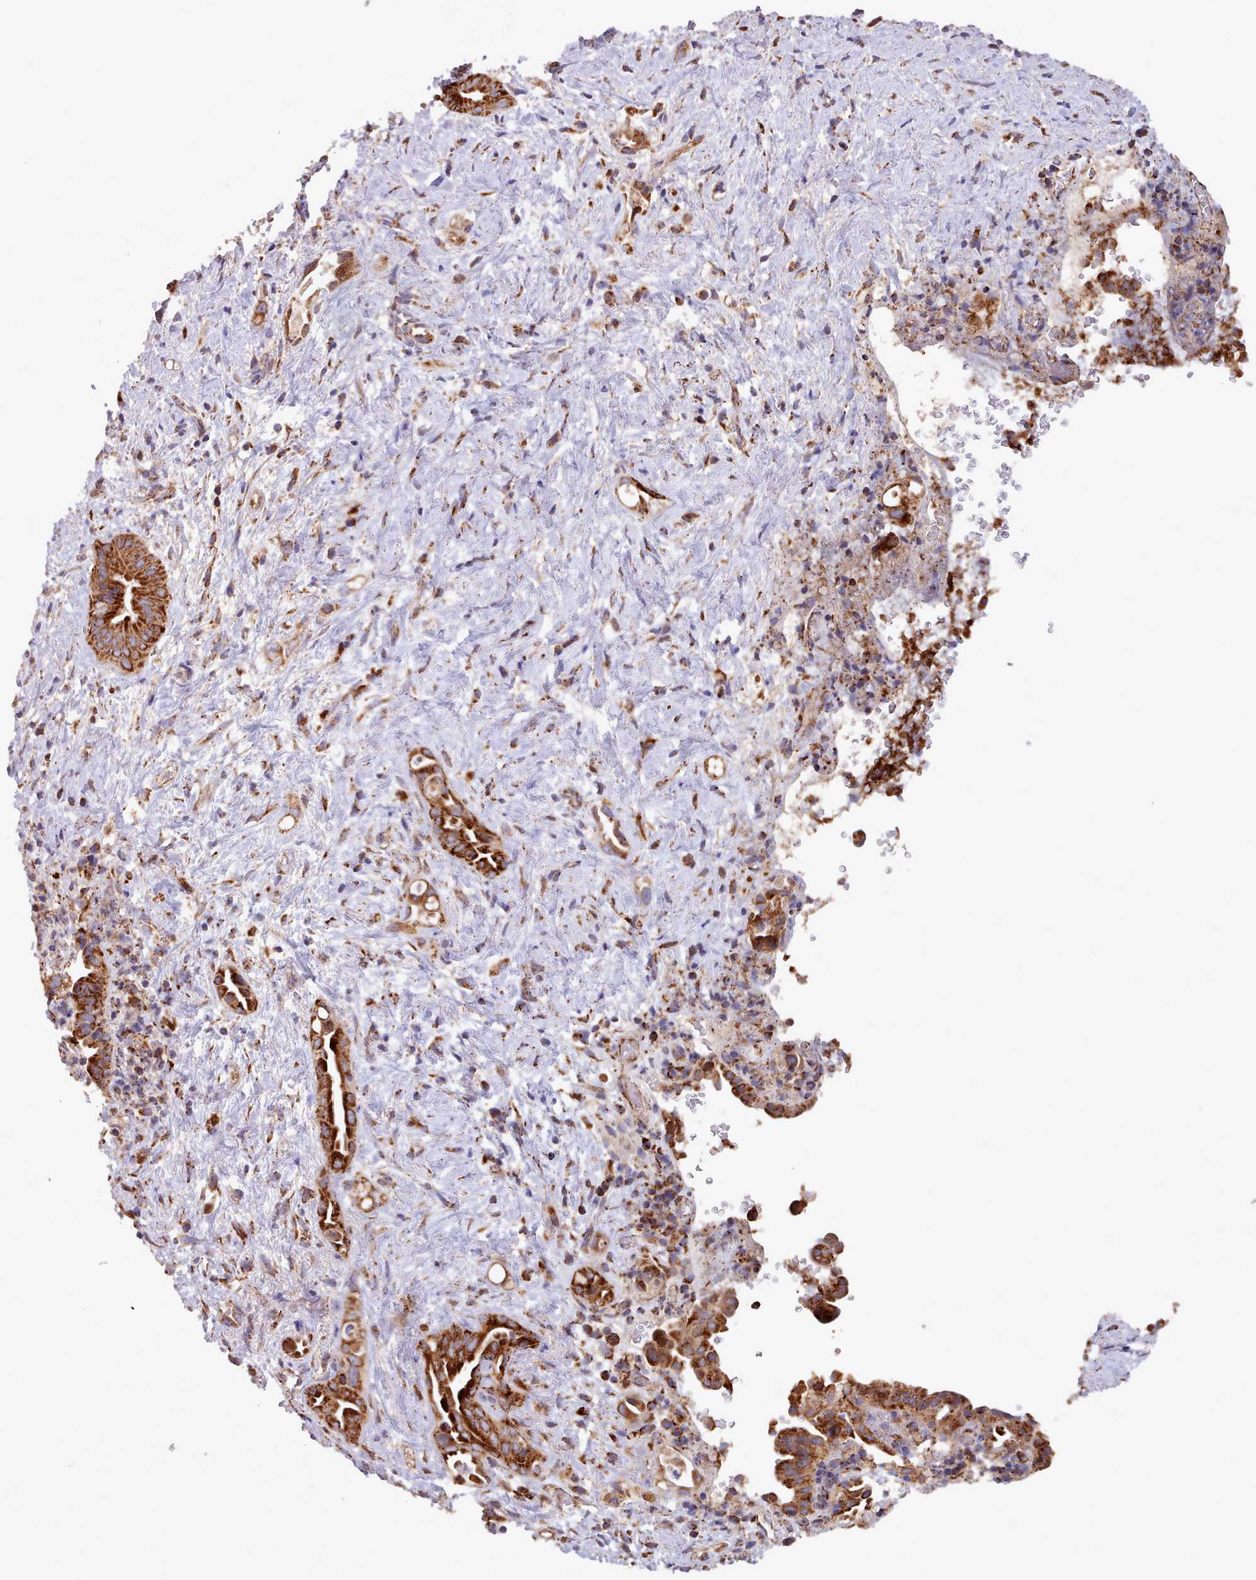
{"staining": {"intensity": "strong", "quantity": ">75%", "location": "cytoplasmic/membranous"}, "tissue": "liver cancer", "cell_type": "Tumor cells", "image_type": "cancer", "snomed": [{"axis": "morphology", "description": "Cholangiocarcinoma"}, {"axis": "topography", "description": "Liver"}], "caption": "Human liver cancer (cholangiocarcinoma) stained with a brown dye shows strong cytoplasmic/membranous positive positivity in approximately >75% of tumor cells.", "gene": "HSDL2", "patient": {"sex": "female", "age": 68}}